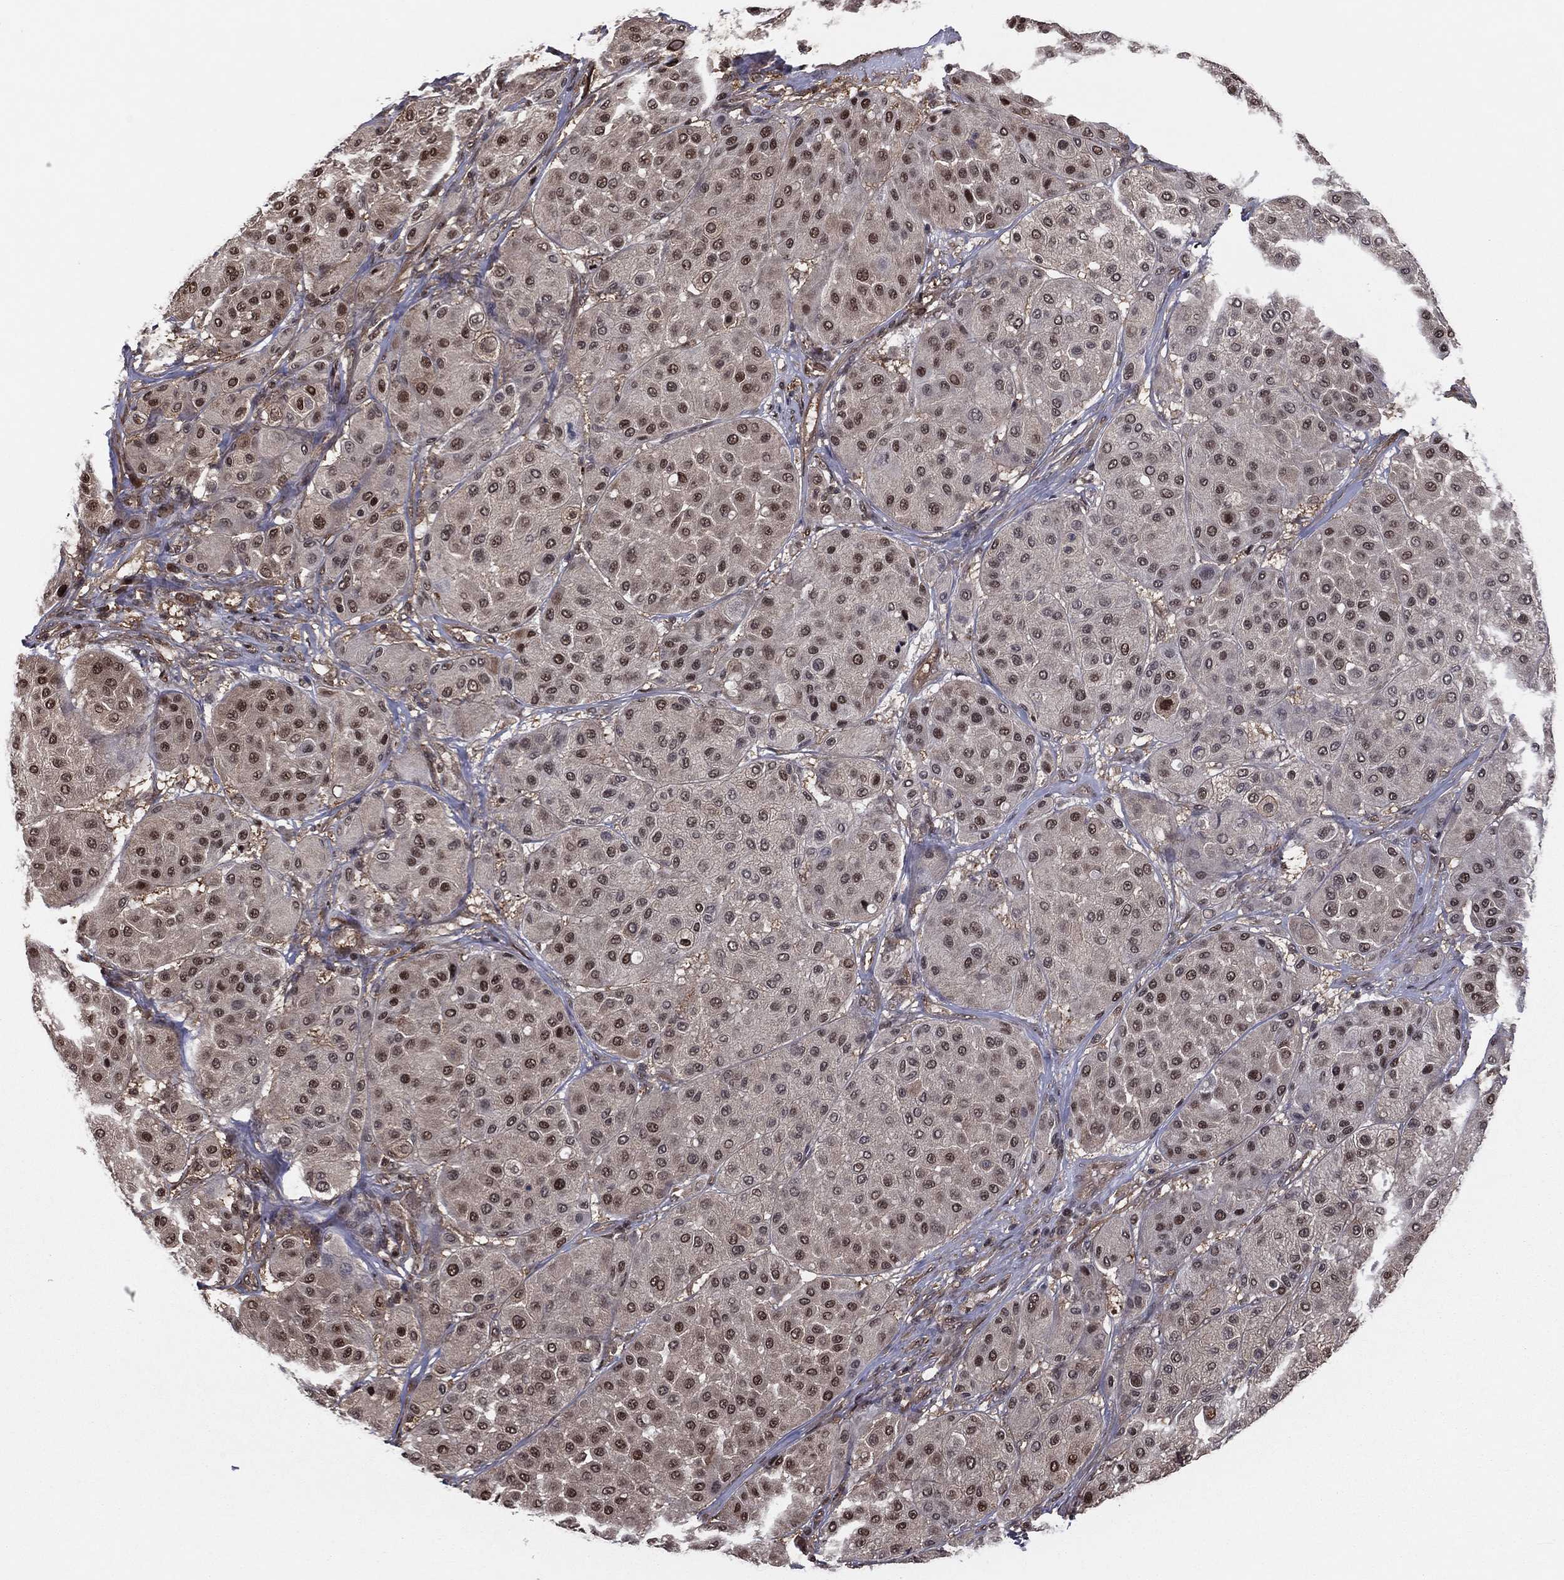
{"staining": {"intensity": "strong", "quantity": "<25%", "location": "nuclear"}, "tissue": "melanoma", "cell_type": "Tumor cells", "image_type": "cancer", "snomed": [{"axis": "morphology", "description": "Malignant melanoma, Metastatic site"}, {"axis": "topography", "description": "Smooth muscle"}], "caption": "Human melanoma stained with a brown dye shows strong nuclear positive expression in about <25% of tumor cells.", "gene": "ICOSLG", "patient": {"sex": "male", "age": 41}}